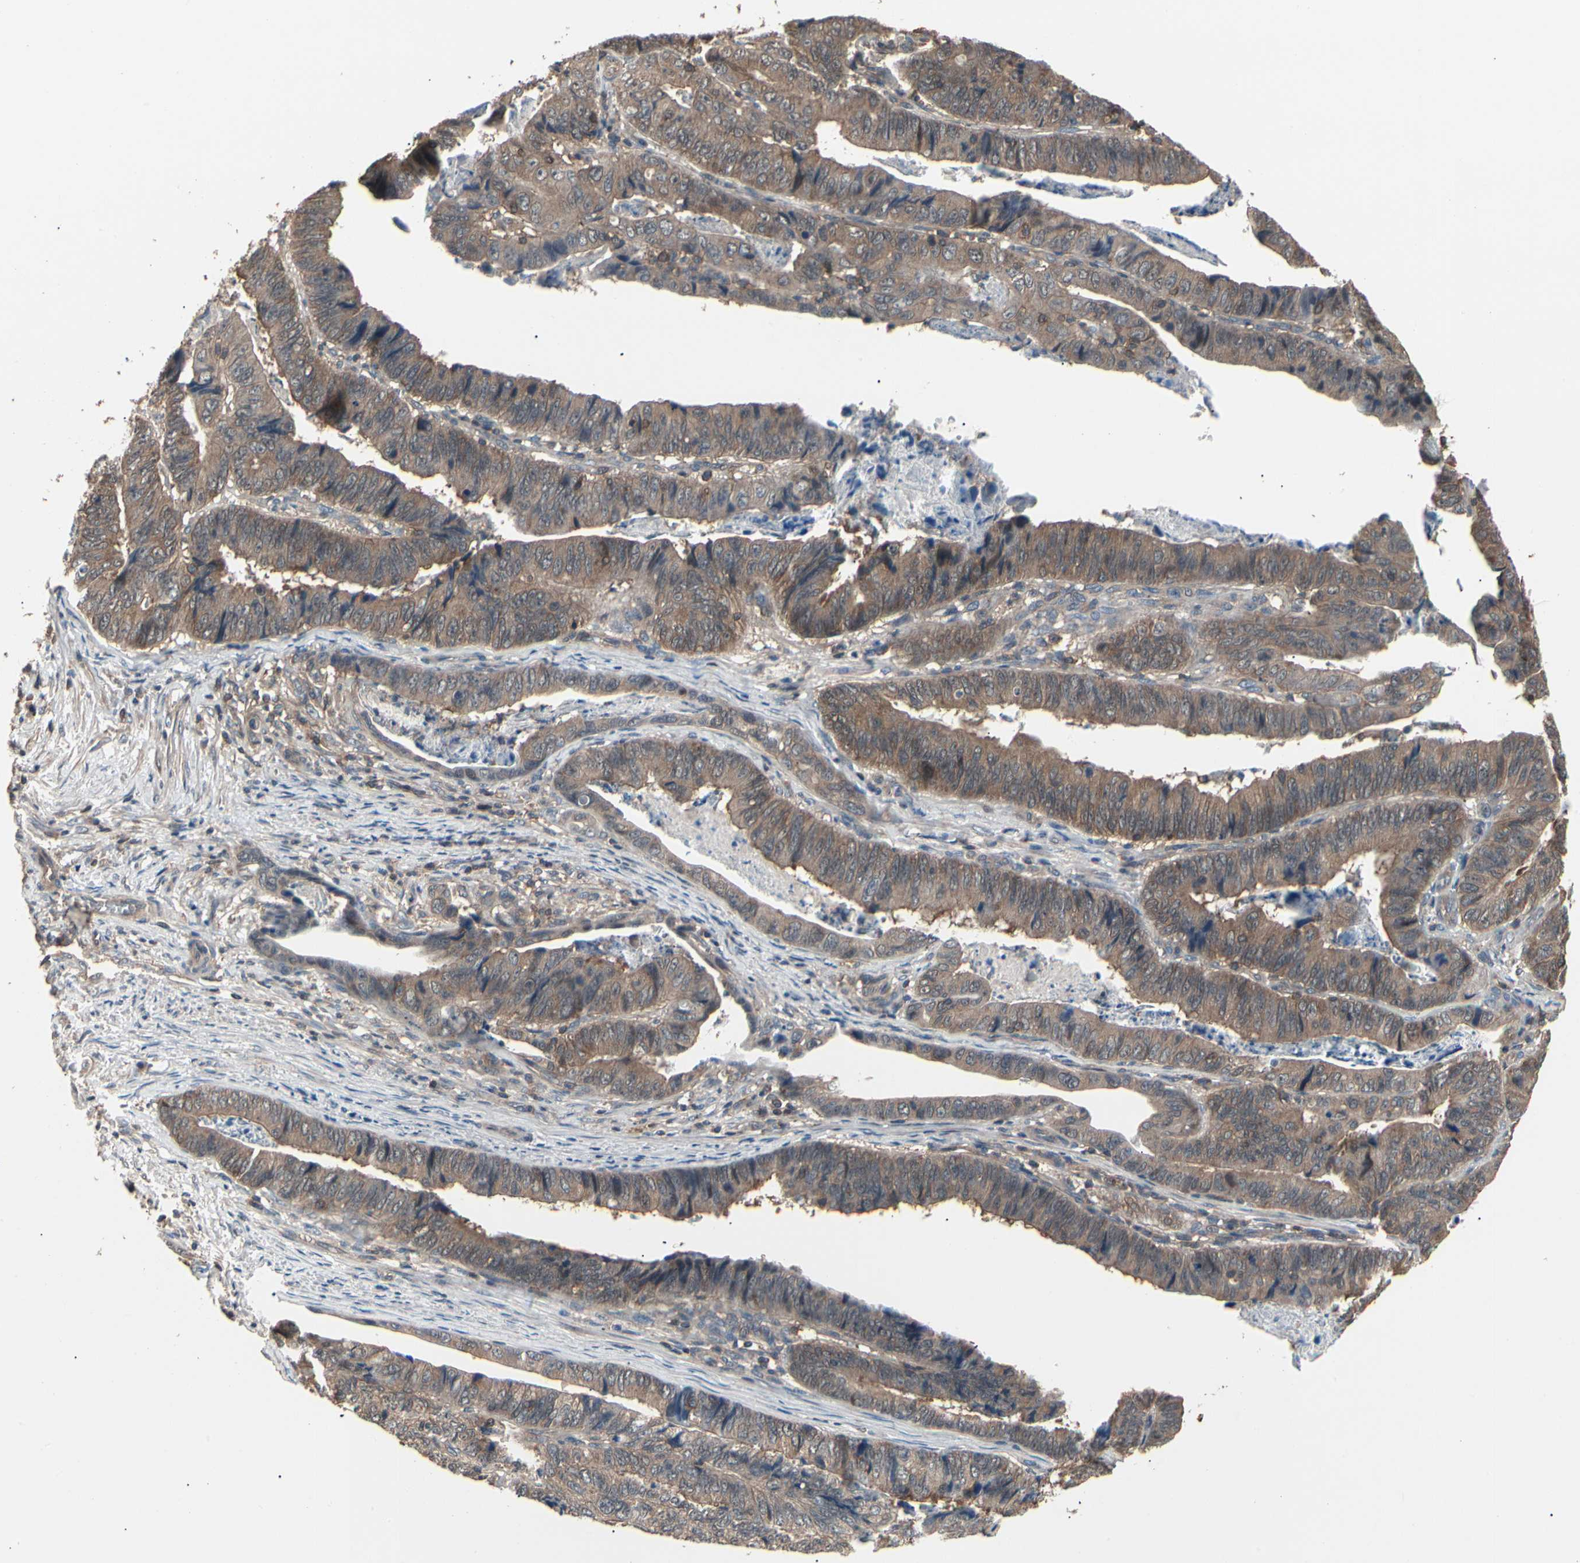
{"staining": {"intensity": "weak", "quantity": ">75%", "location": "cytoplasmic/membranous"}, "tissue": "stomach cancer", "cell_type": "Tumor cells", "image_type": "cancer", "snomed": [{"axis": "morphology", "description": "Adenocarcinoma, NOS"}, {"axis": "topography", "description": "Stomach, lower"}], "caption": "Tumor cells reveal low levels of weak cytoplasmic/membranous staining in about >75% of cells in human stomach adenocarcinoma. The staining was performed using DAB (3,3'-diaminobenzidine), with brown indicating positive protein expression. Nuclei are stained blue with hematoxylin.", "gene": "MAPK13", "patient": {"sex": "male", "age": 77}}